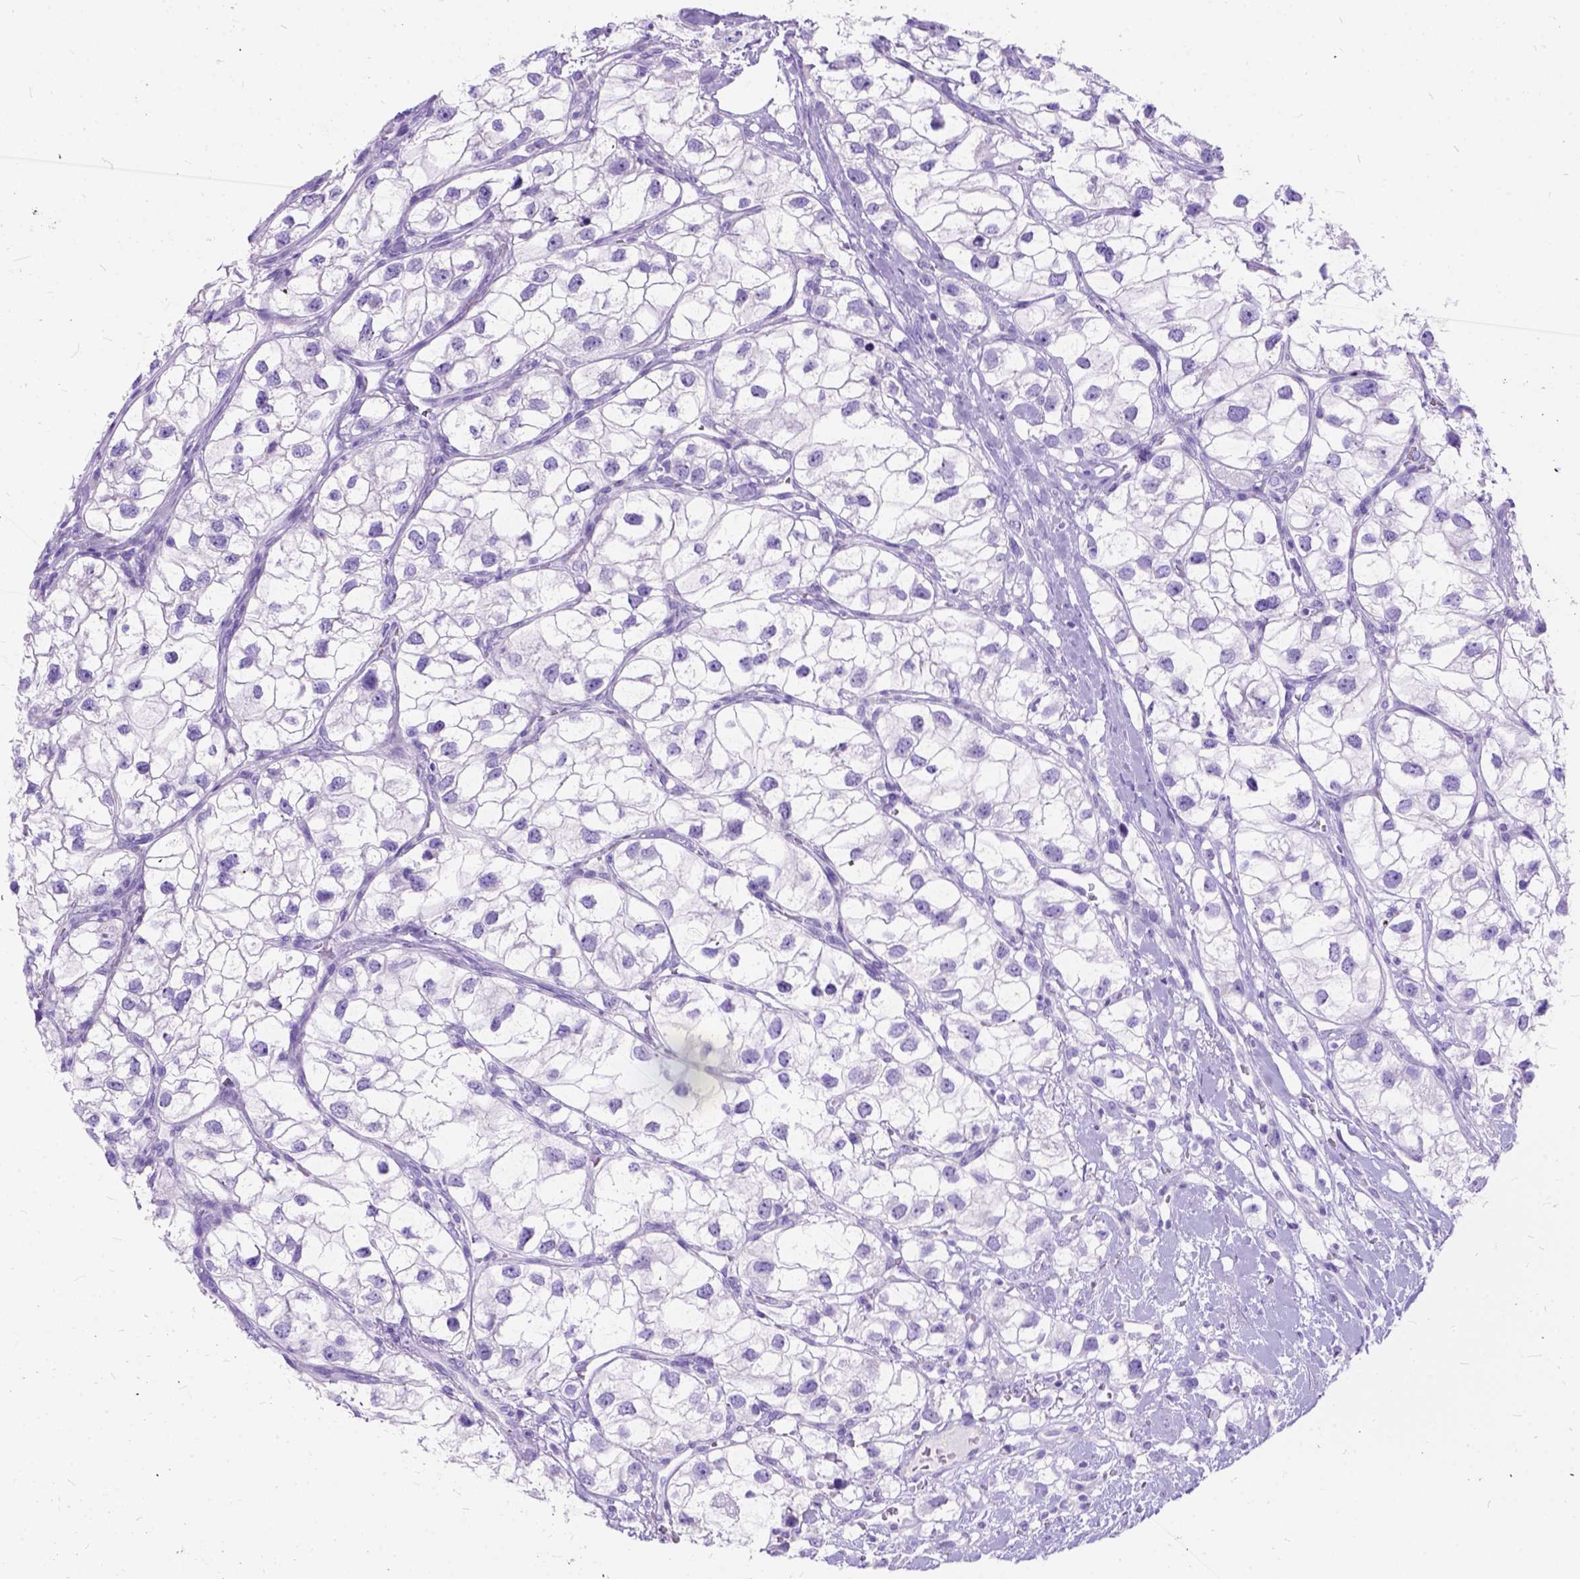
{"staining": {"intensity": "negative", "quantity": "none", "location": "none"}, "tissue": "renal cancer", "cell_type": "Tumor cells", "image_type": "cancer", "snomed": [{"axis": "morphology", "description": "Adenocarcinoma, NOS"}, {"axis": "topography", "description": "Kidney"}], "caption": "The photomicrograph reveals no staining of tumor cells in adenocarcinoma (renal). The staining is performed using DAB brown chromogen with nuclei counter-stained in using hematoxylin.", "gene": "C1QTNF3", "patient": {"sex": "male", "age": 59}}